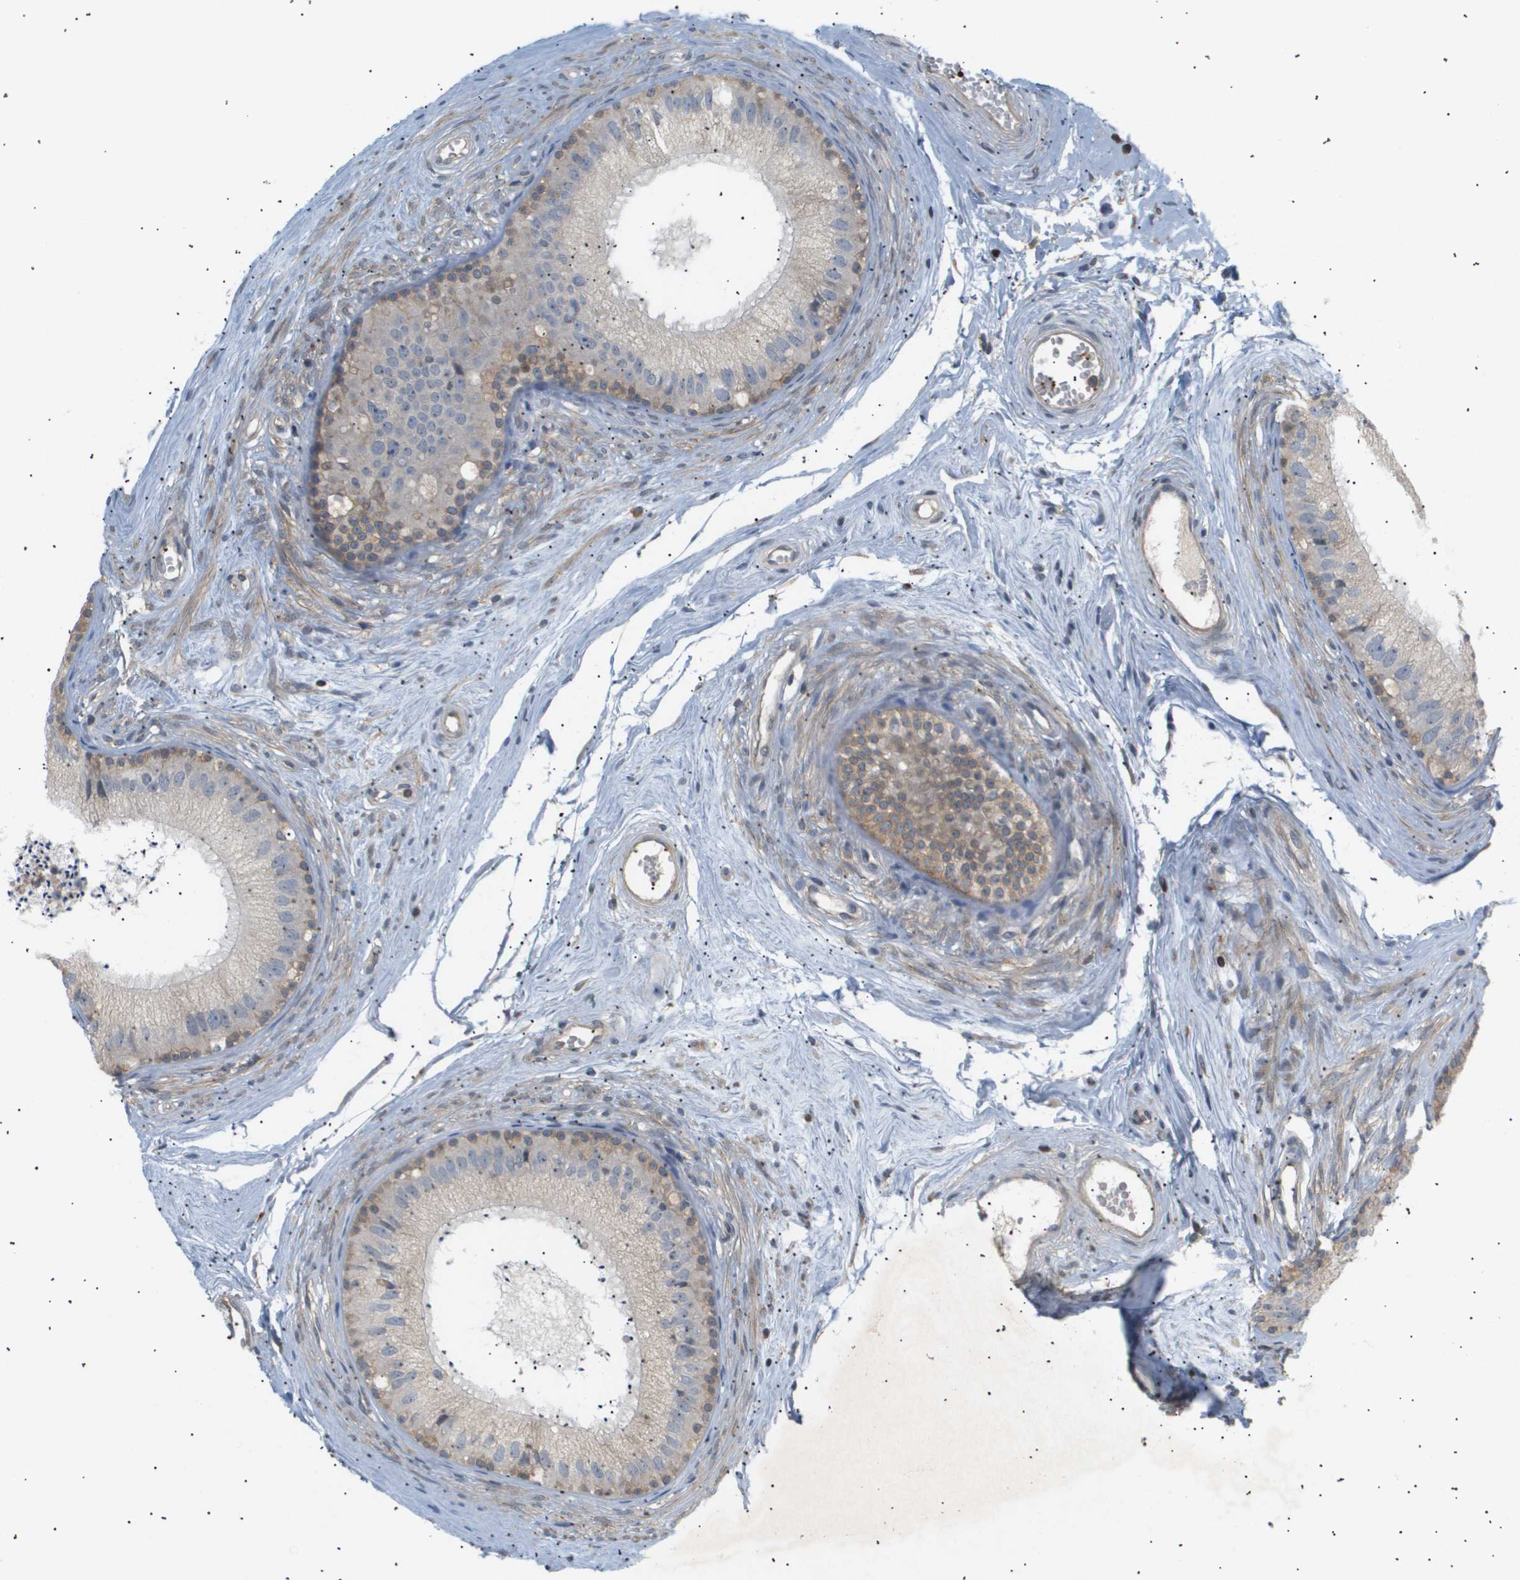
{"staining": {"intensity": "moderate", "quantity": "<25%", "location": "cytoplasmic/membranous"}, "tissue": "epididymis", "cell_type": "Glandular cells", "image_type": "normal", "snomed": [{"axis": "morphology", "description": "Normal tissue, NOS"}, {"axis": "topography", "description": "Epididymis"}], "caption": "This image exhibits benign epididymis stained with immunohistochemistry to label a protein in brown. The cytoplasmic/membranous of glandular cells show moderate positivity for the protein. Nuclei are counter-stained blue.", "gene": "CORO2B", "patient": {"sex": "male", "age": 56}}